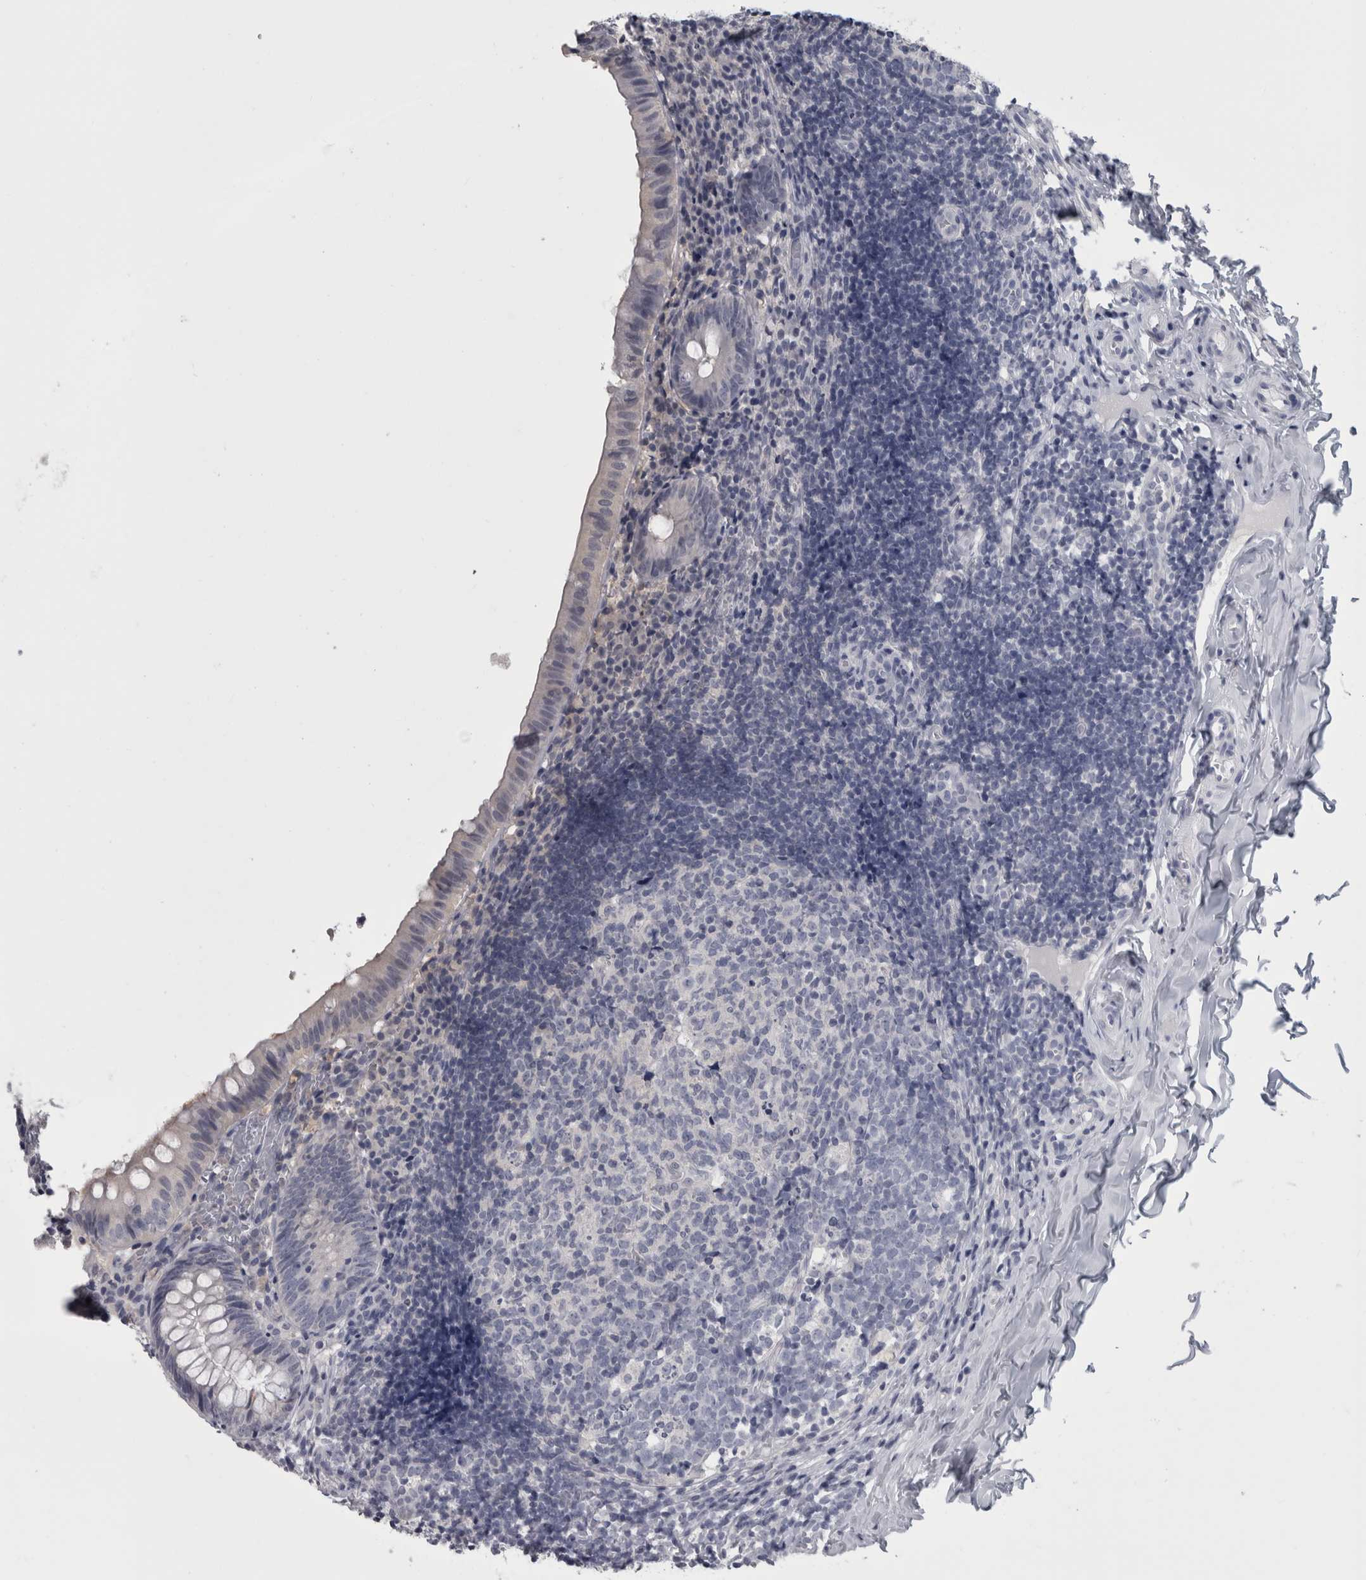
{"staining": {"intensity": "negative", "quantity": "none", "location": "none"}, "tissue": "appendix", "cell_type": "Glandular cells", "image_type": "normal", "snomed": [{"axis": "morphology", "description": "Normal tissue, NOS"}, {"axis": "topography", "description": "Appendix"}], "caption": "A high-resolution micrograph shows IHC staining of normal appendix, which demonstrates no significant expression in glandular cells.", "gene": "APRT", "patient": {"sex": "male", "age": 8}}